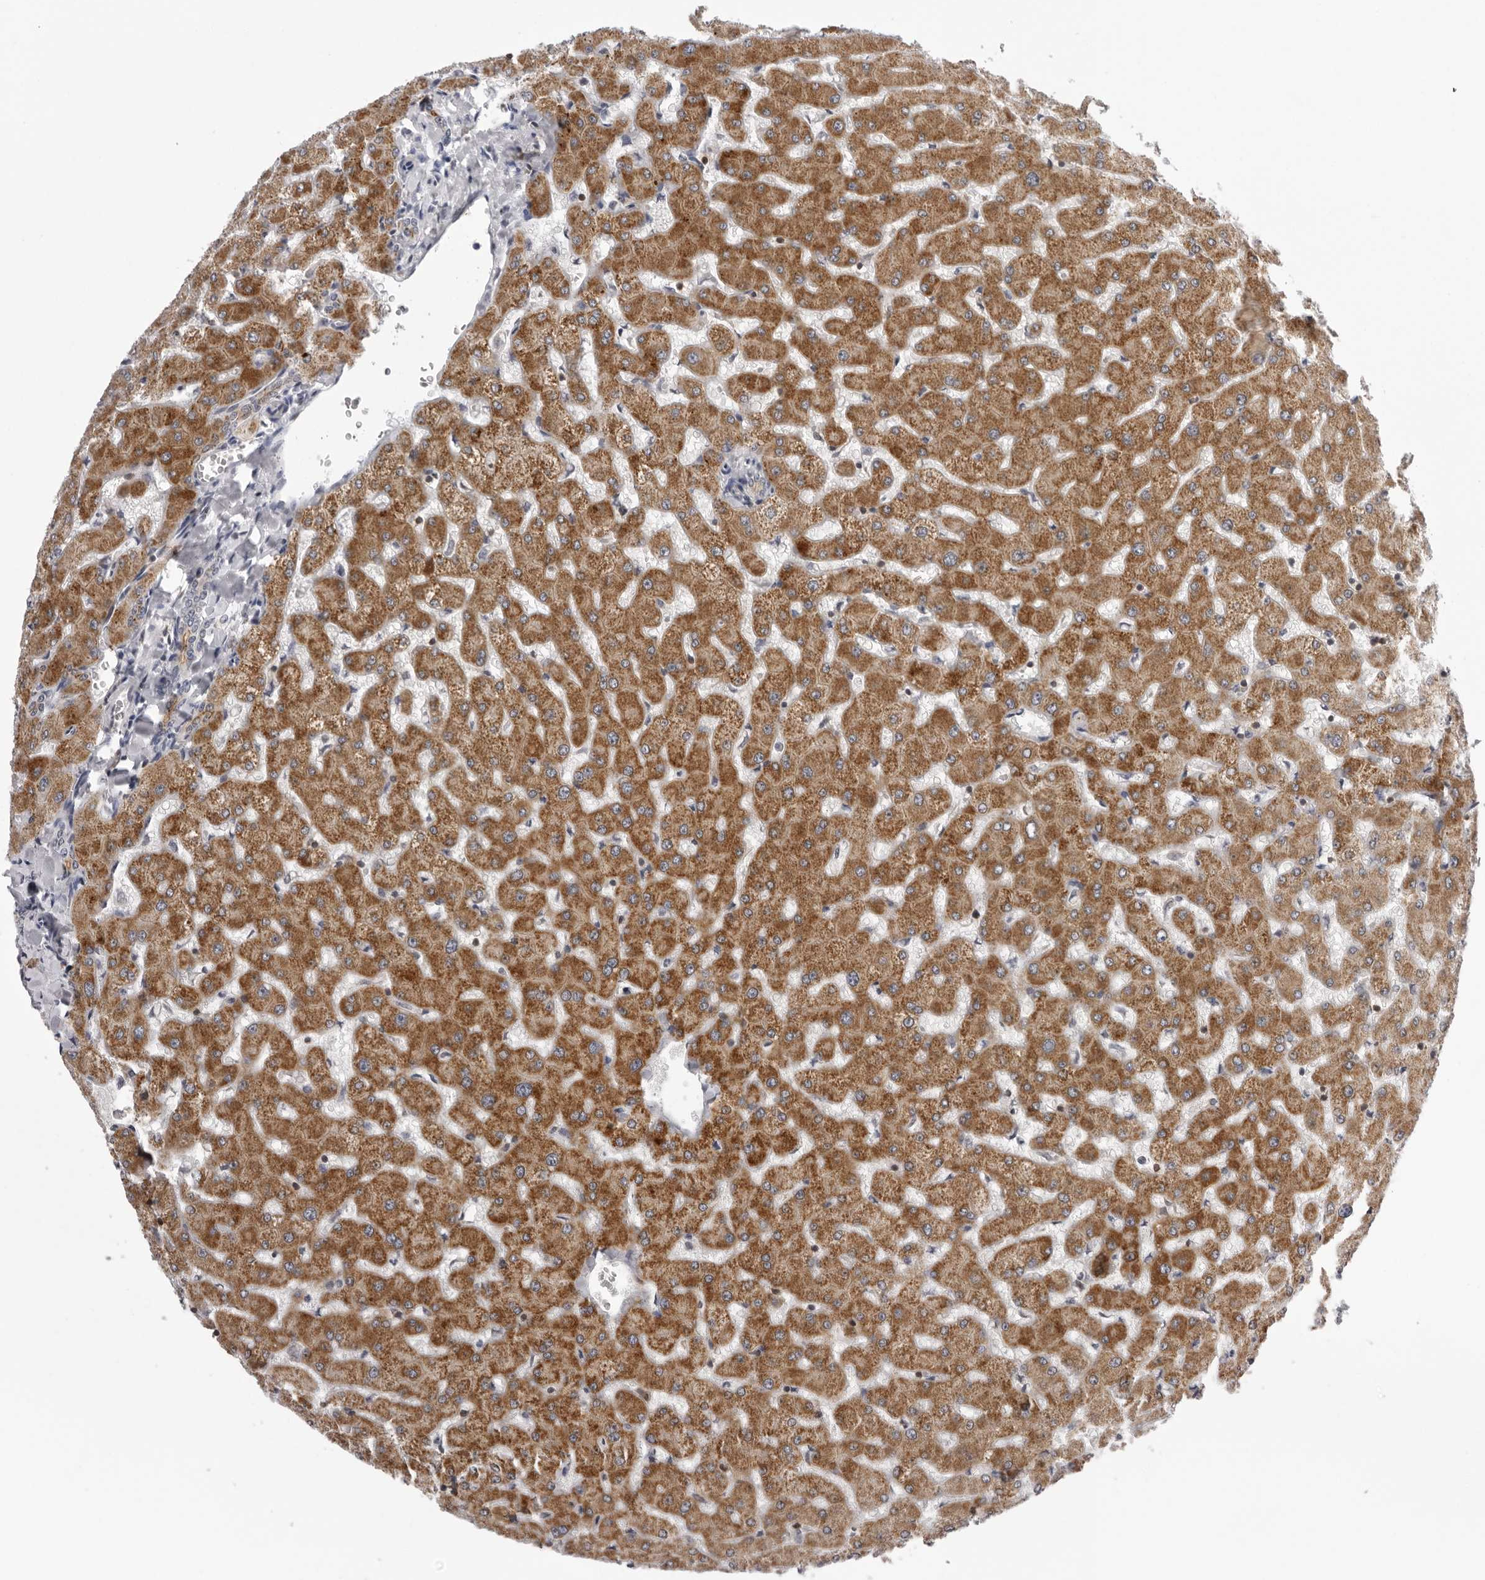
{"staining": {"intensity": "weak", "quantity": "25%-75%", "location": "cytoplasmic/membranous"}, "tissue": "liver", "cell_type": "Cholangiocytes", "image_type": "normal", "snomed": [{"axis": "morphology", "description": "Normal tissue, NOS"}, {"axis": "topography", "description": "Liver"}], "caption": "Immunohistochemical staining of benign human liver shows 25%-75% levels of weak cytoplasmic/membranous protein staining in about 25%-75% of cholangiocytes.", "gene": "CPT2", "patient": {"sex": "female", "age": 63}}